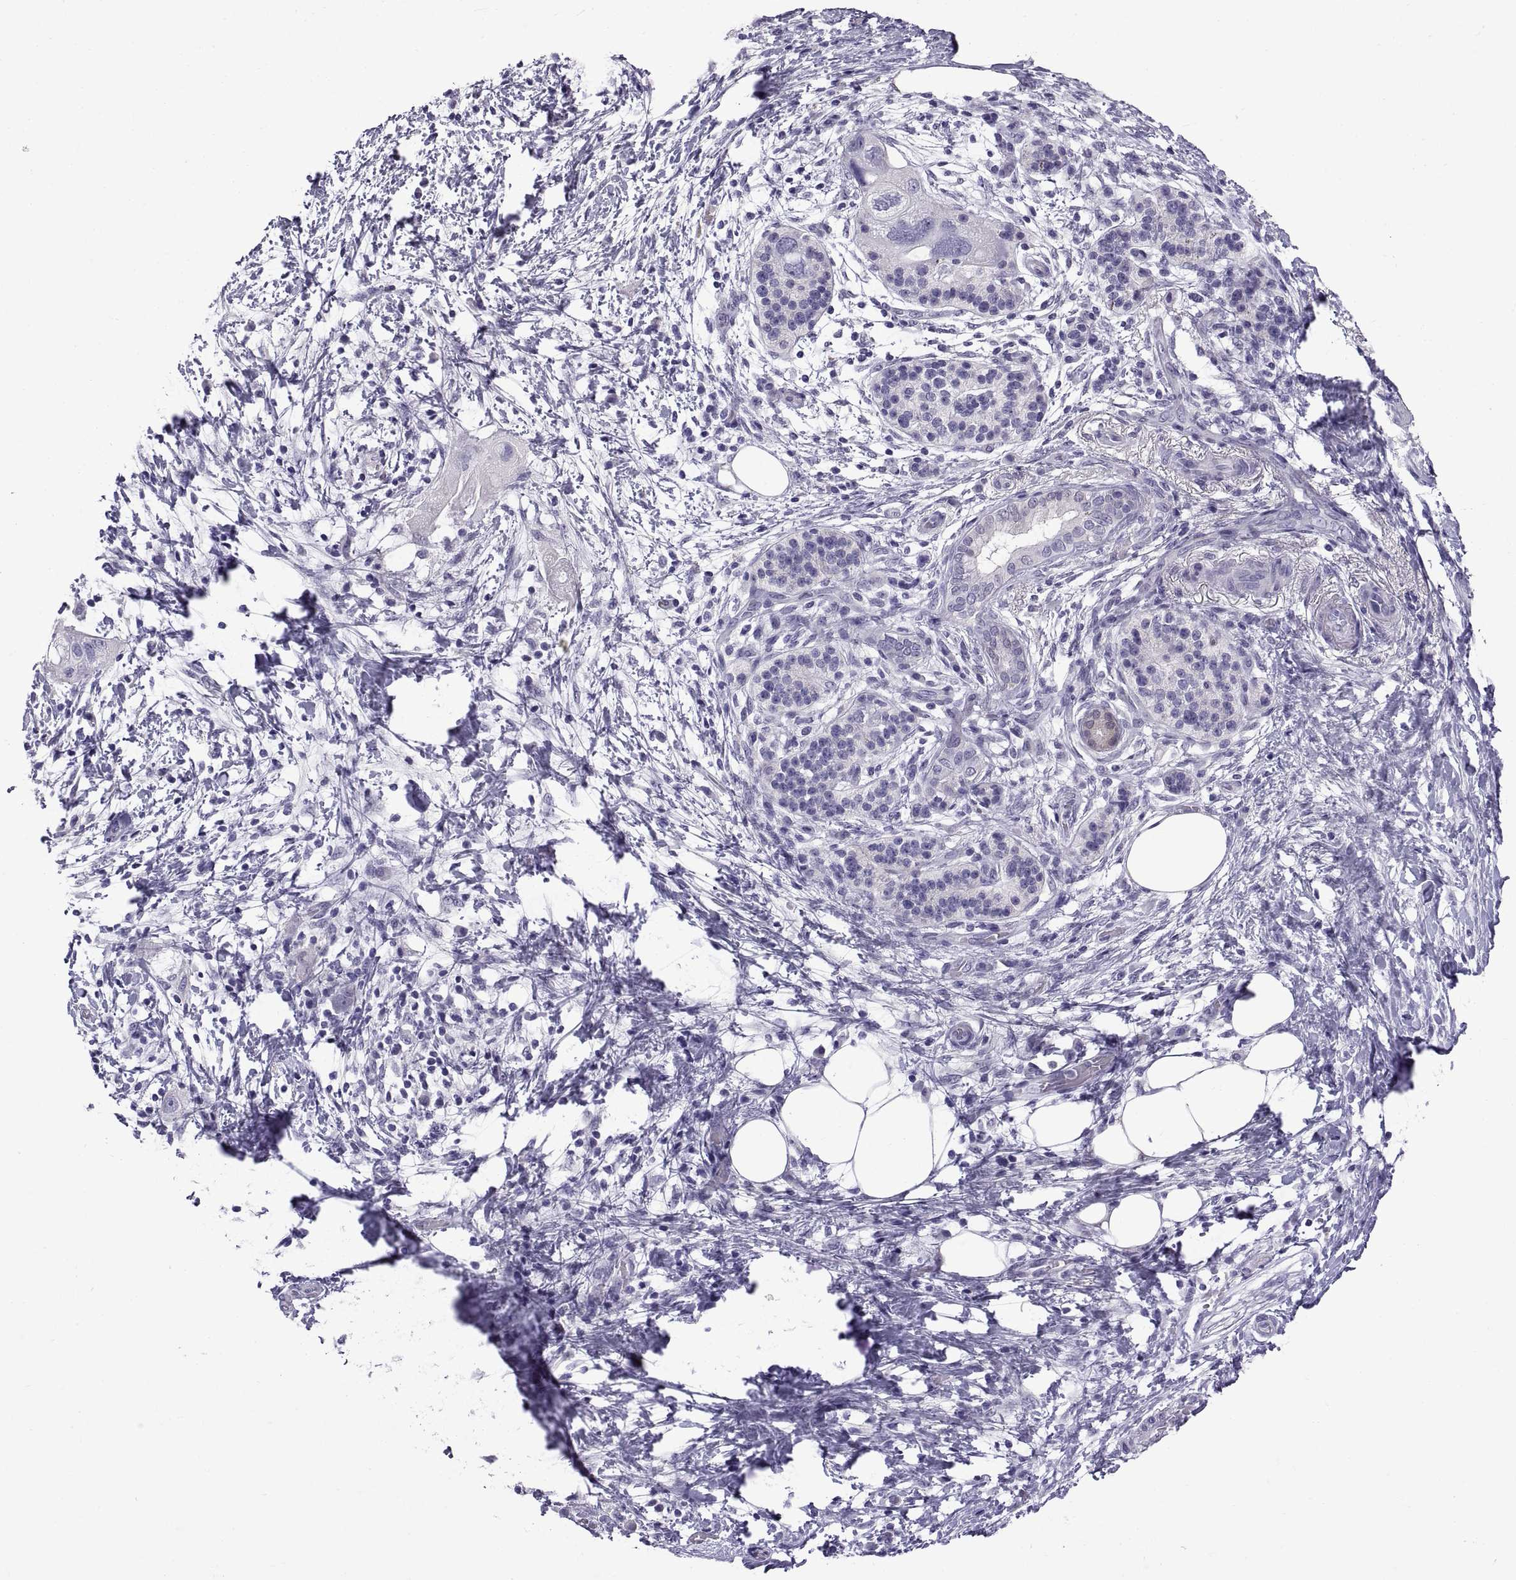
{"staining": {"intensity": "negative", "quantity": "none", "location": "none"}, "tissue": "pancreatic cancer", "cell_type": "Tumor cells", "image_type": "cancer", "snomed": [{"axis": "morphology", "description": "Adenocarcinoma, NOS"}, {"axis": "topography", "description": "Pancreas"}], "caption": "A high-resolution micrograph shows immunohistochemistry staining of adenocarcinoma (pancreatic), which displays no significant expression in tumor cells.", "gene": "SPDYE1", "patient": {"sex": "female", "age": 72}}